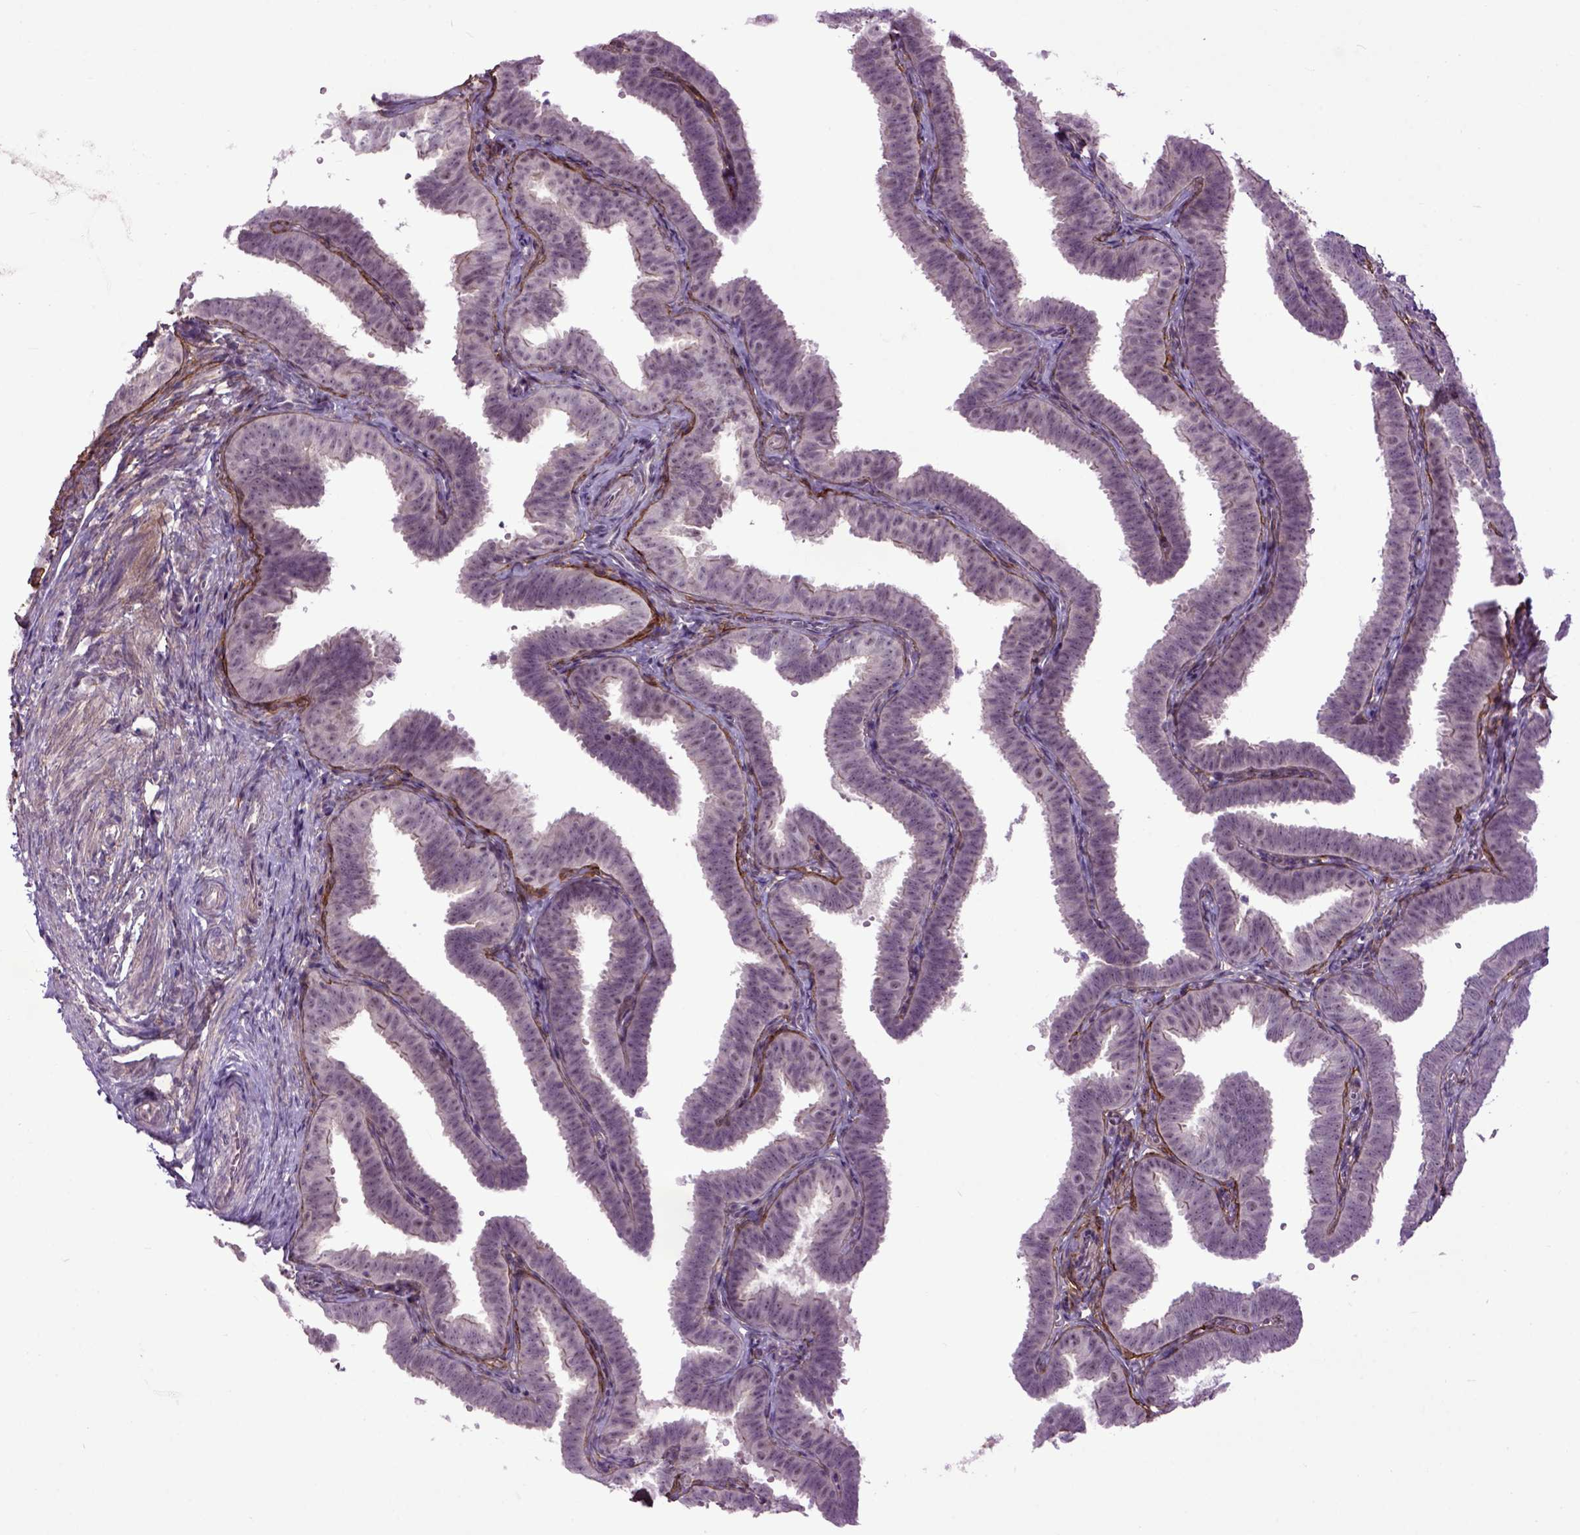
{"staining": {"intensity": "negative", "quantity": "none", "location": "none"}, "tissue": "fallopian tube", "cell_type": "Glandular cells", "image_type": "normal", "snomed": [{"axis": "morphology", "description": "Normal tissue, NOS"}, {"axis": "topography", "description": "Fallopian tube"}], "caption": "DAB immunohistochemical staining of unremarkable human fallopian tube shows no significant positivity in glandular cells.", "gene": "EMILIN3", "patient": {"sex": "female", "age": 25}}